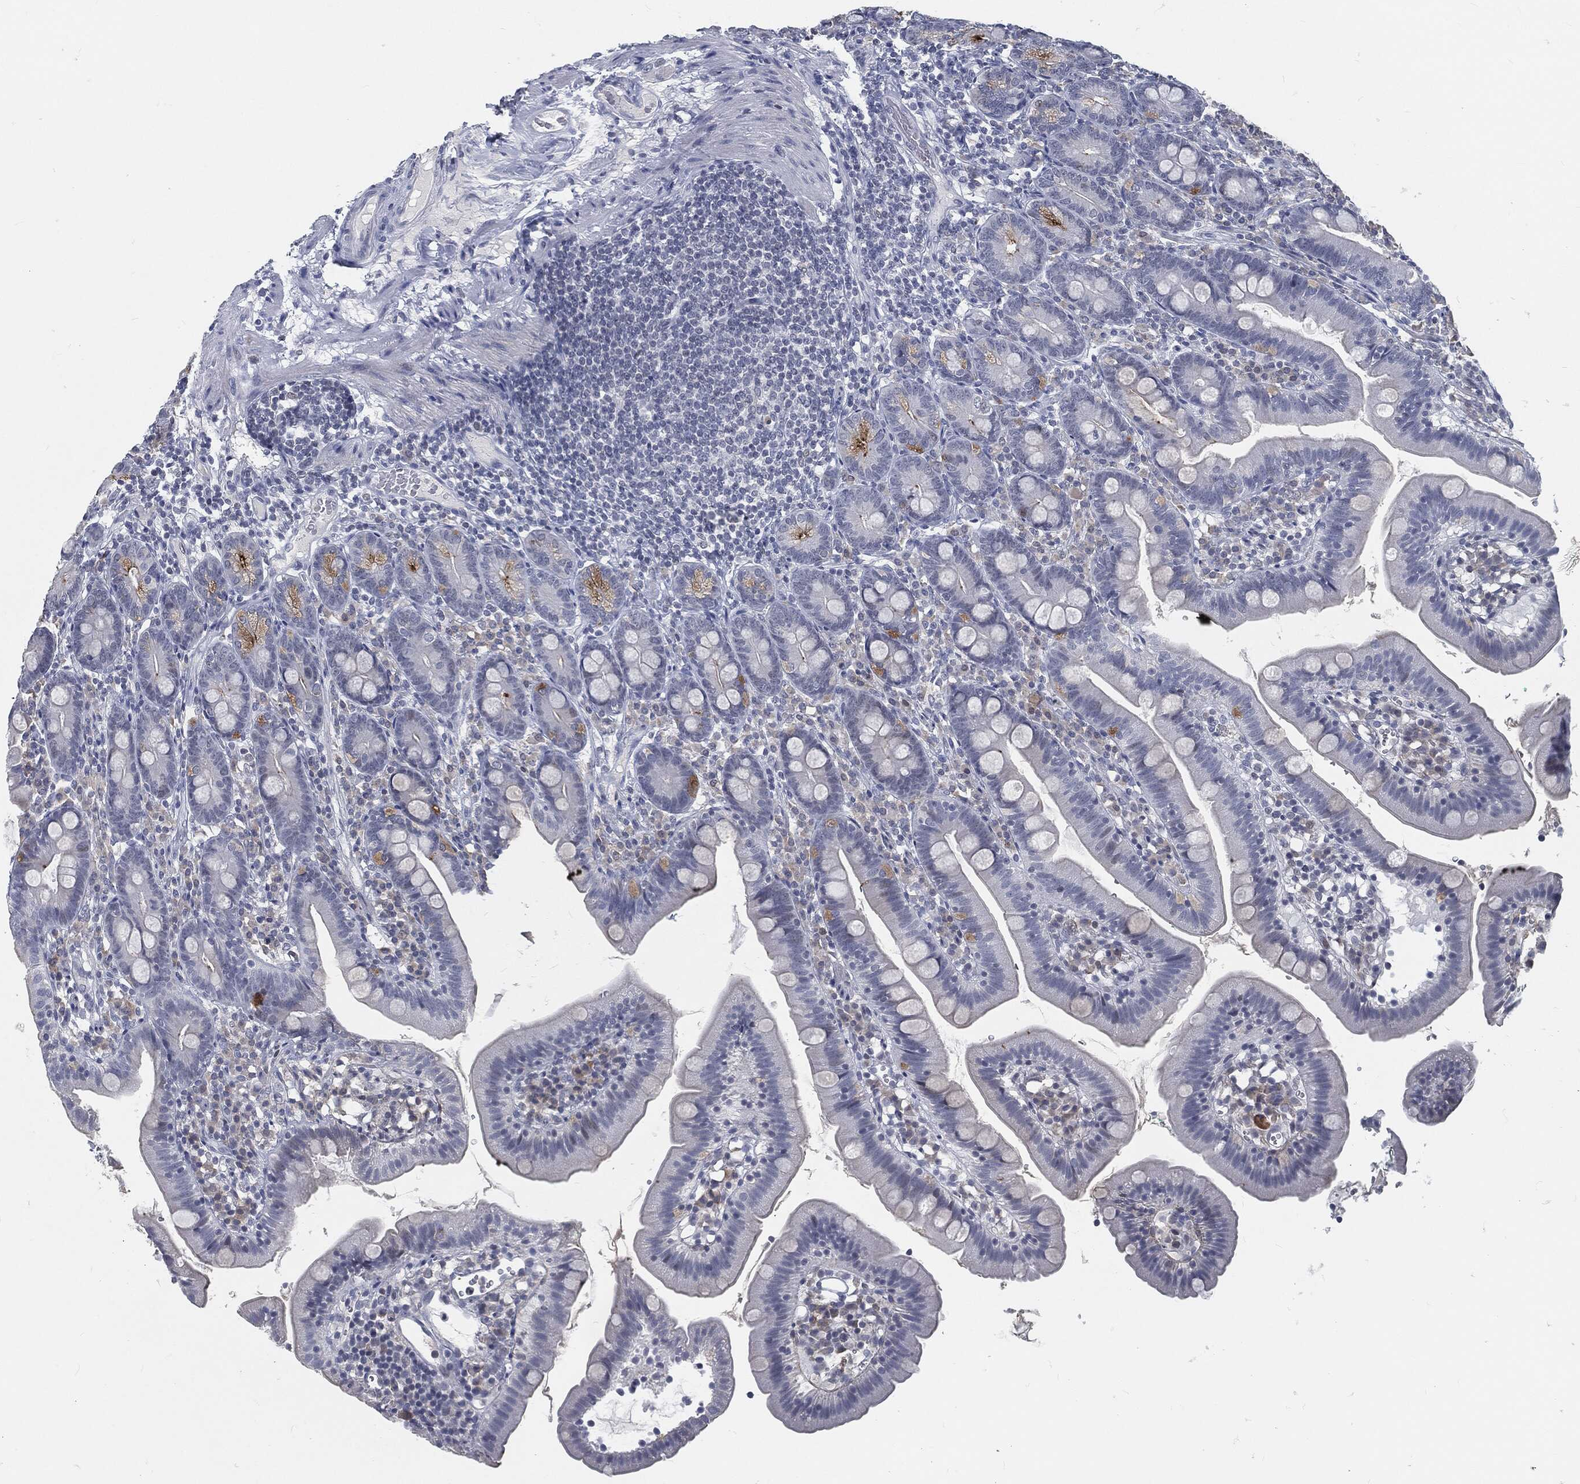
{"staining": {"intensity": "moderate", "quantity": "<25%", "location": "cytoplasmic/membranous"}, "tissue": "duodenum", "cell_type": "Glandular cells", "image_type": "normal", "snomed": [{"axis": "morphology", "description": "Normal tissue, NOS"}, {"axis": "topography", "description": "Duodenum"}], "caption": "Immunohistochemistry (DAB) staining of unremarkable human duodenum reveals moderate cytoplasmic/membranous protein expression in about <25% of glandular cells. (Stains: DAB in brown, nuclei in blue, Microscopy: brightfield microscopy at high magnification).", "gene": "PROM1", "patient": {"sex": "female", "age": 67}}